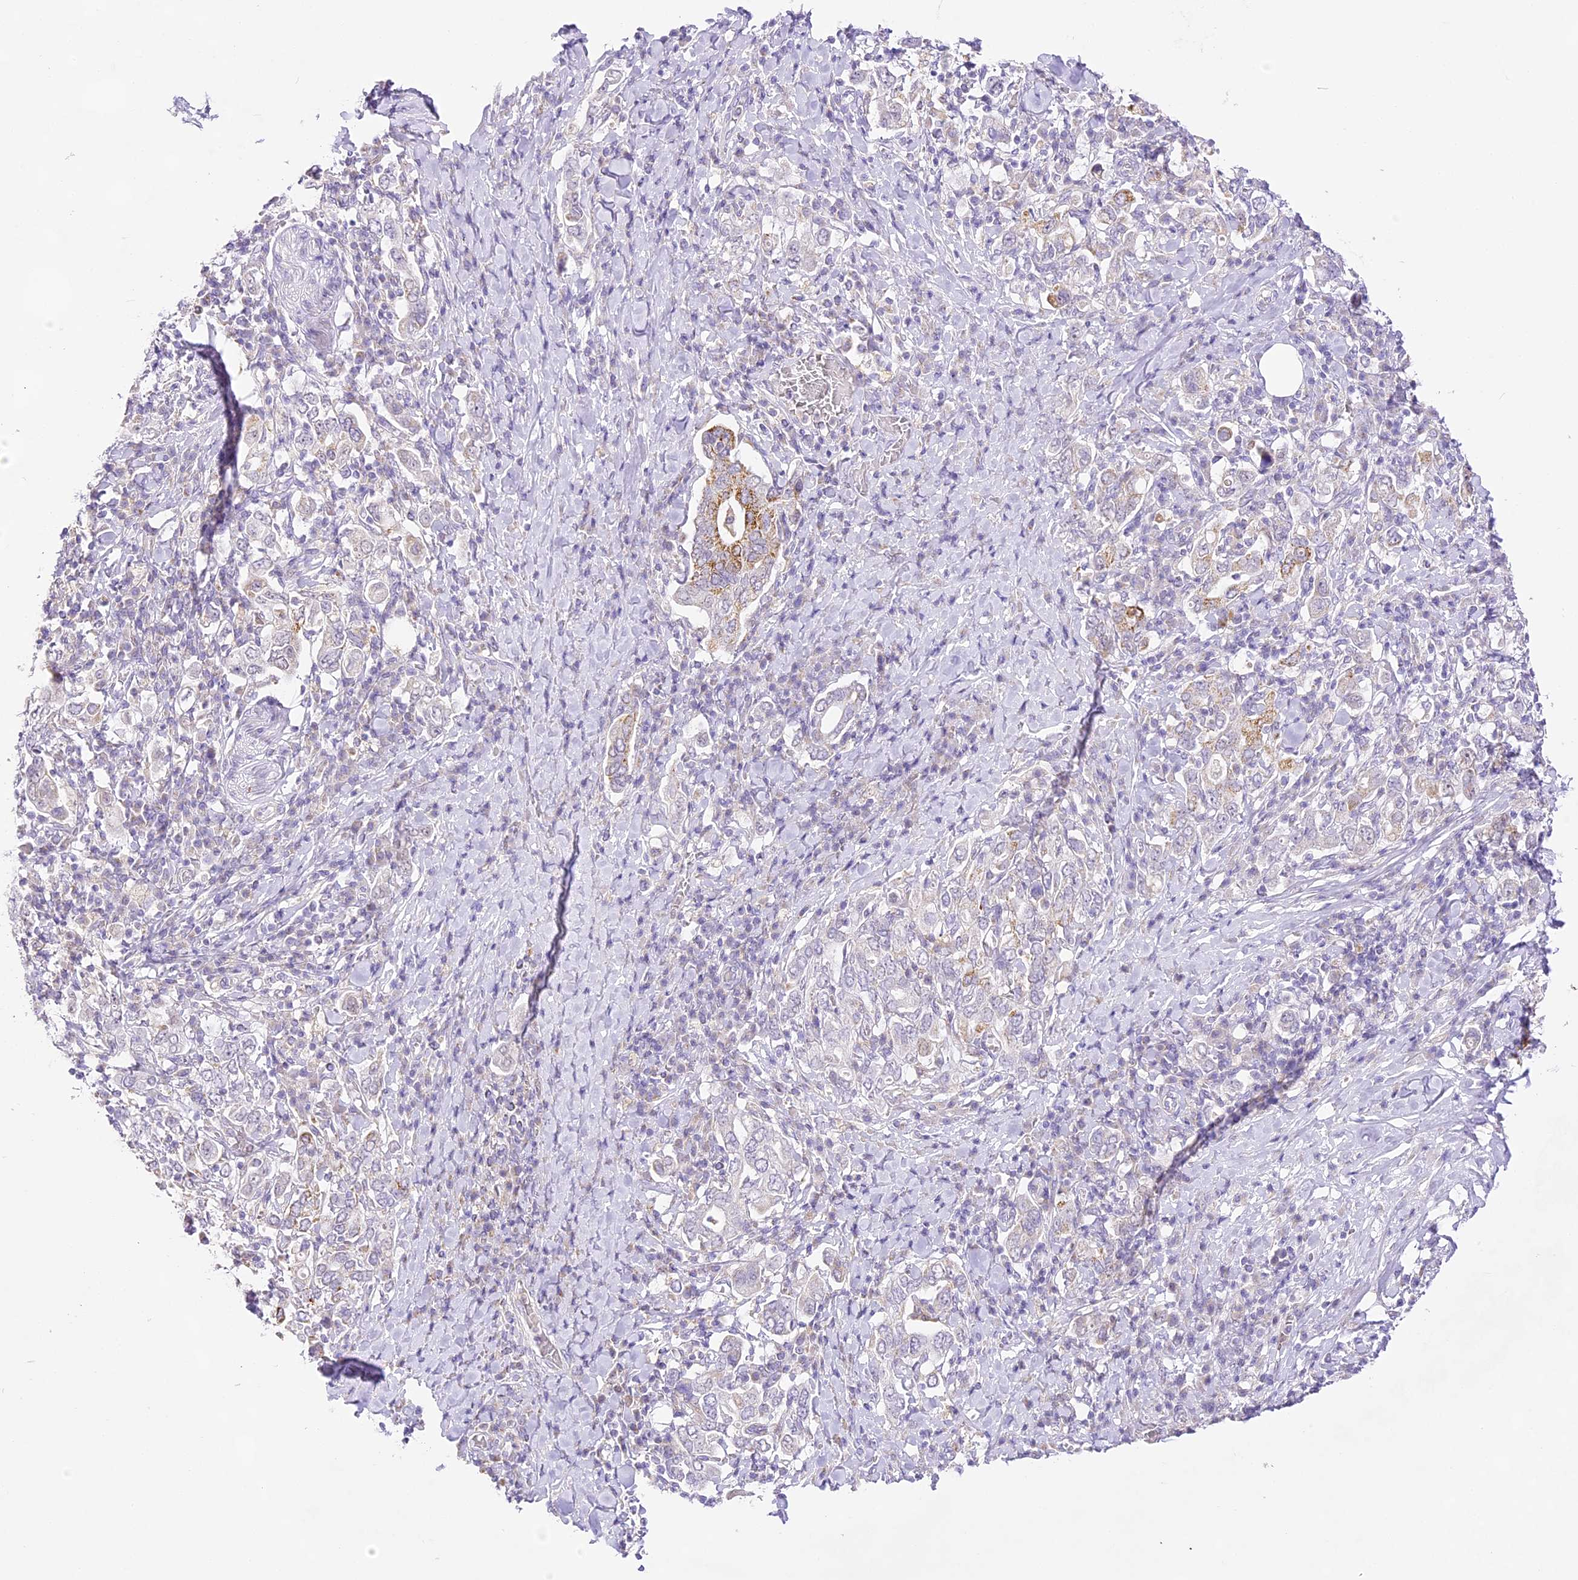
{"staining": {"intensity": "moderate", "quantity": "<25%", "location": "cytoplasmic/membranous"}, "tissue": "stomach cancer", "cell_type": "Tumor cells", "image_type": "cancer", "snomed": [{"axis": "morphology", "description": "Adenocarcinoma, NOS"}, {"axis": "topography", "description": "Stomach, upper"}], "caption": "Tumor cells exhibit low levels of moderate cytoplasmic/membranous staining in about <25% of cells in adenocarcinoma (stomach).", "gene": "CCDC30", "patient": {"sex": "male", "age": 62}}